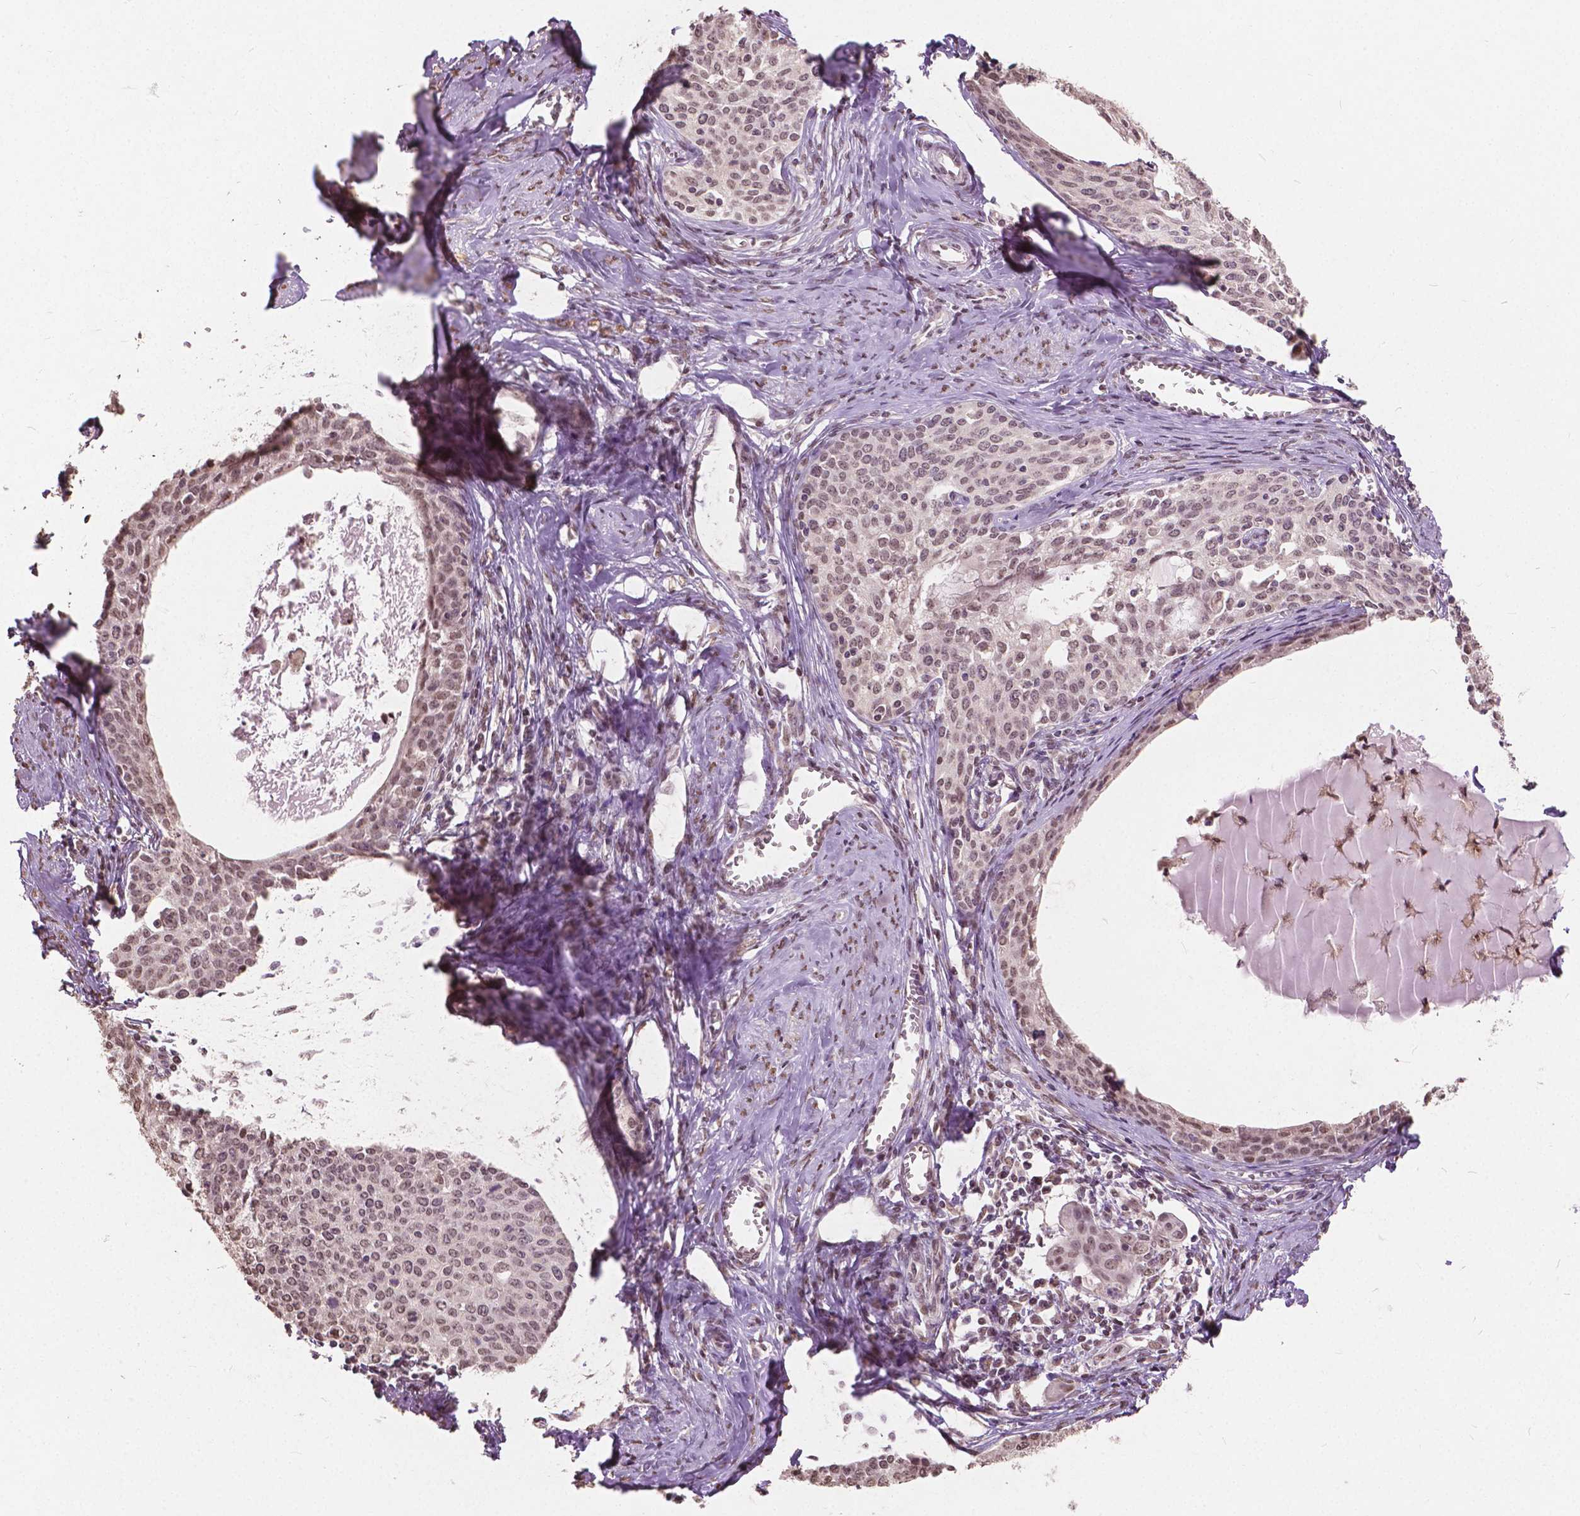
{"staining": {"intensity": "moderate", "quantity": ">75%", "location": "nuclear"}, "tissue": "cervical cancer", "cell_type": "Tumor cells", "image_type": "cancer", "snomed": [{"axis": "morphology", "description": "Squamous cell carcinoma, NOS"}, {"axis": "morphology", "description": "Adenocarcinoma, NOS"}, {"axis": "topography", "description": "Cervix"}], "caption": "Protein expression analysis of cervical cancer (squamous cell carcinoma) displays moderate nuclear staining in about >75% of tumor cells. (Brightfield microscopy of DAB IHC at high magnification).", "gene": "HOXA10", "patient": {"sex": "female", "age": 52}}